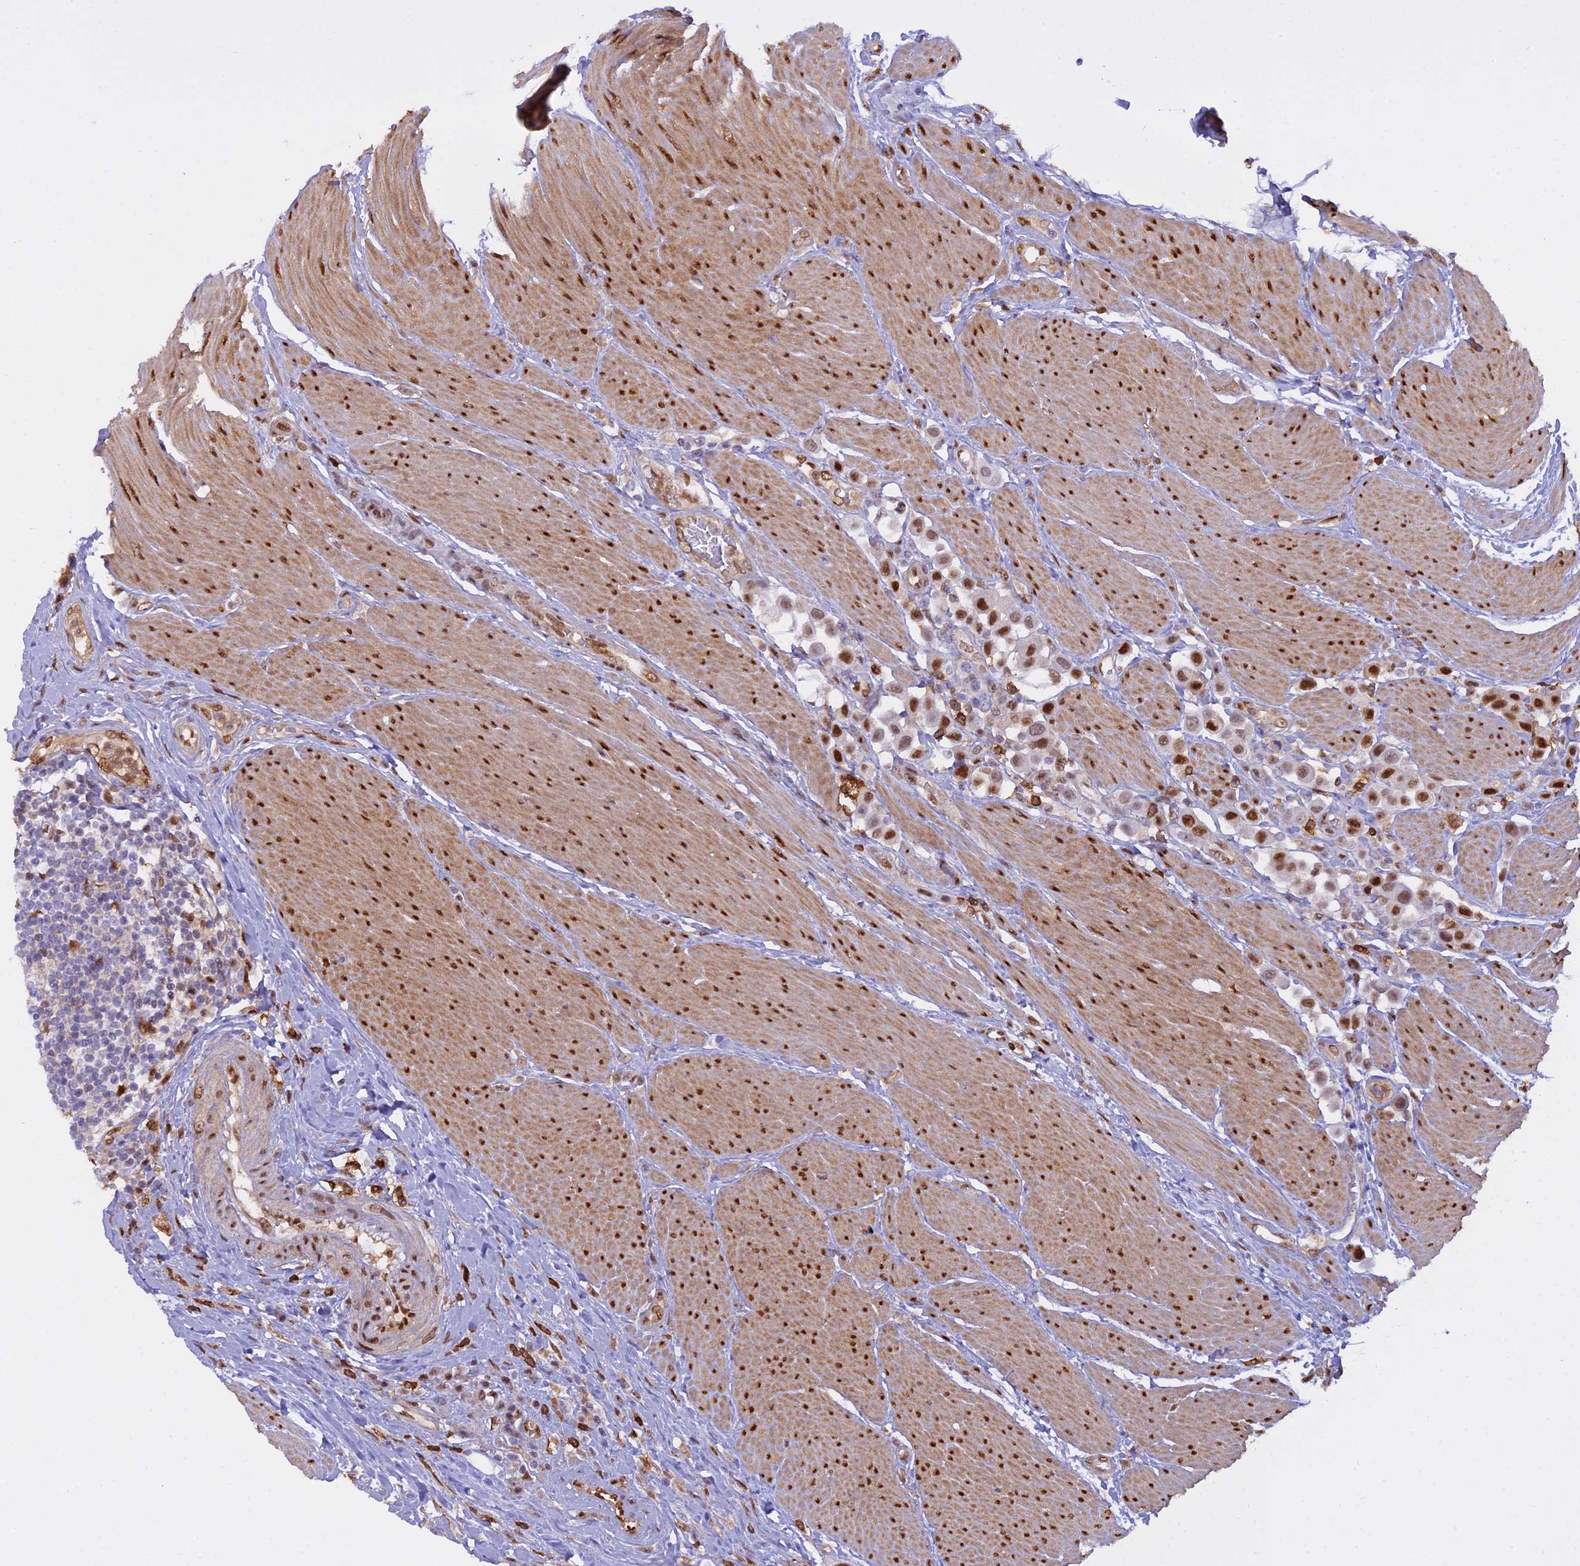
{"staining": {"intensity": "moderate", "quantity": ">75%", "location": "nuclear"}, "tissue": "urothelial cancer", "cell_type": "Tumor cells", "image_type": "cancer", "snomed": [{"axis": "morphology", "description": "Urothelial carcinoma, High grade"}, {"axis": "topography", "description": "Urinary bladder"}], "caption": "Immunohistochemical staining of high-grade urothelial carcinoma reveals medium levels of moderate nuclear expression in about >75% of tumor cells. The staining is performed using DAB (3,3'-diaminobenzidine) brown chromogen to label protein expression. The nuclei are counter-stained blue using hematoxylin.", "gene": "NPEPL1", "patient": {"sex": "male", "age": 50}}